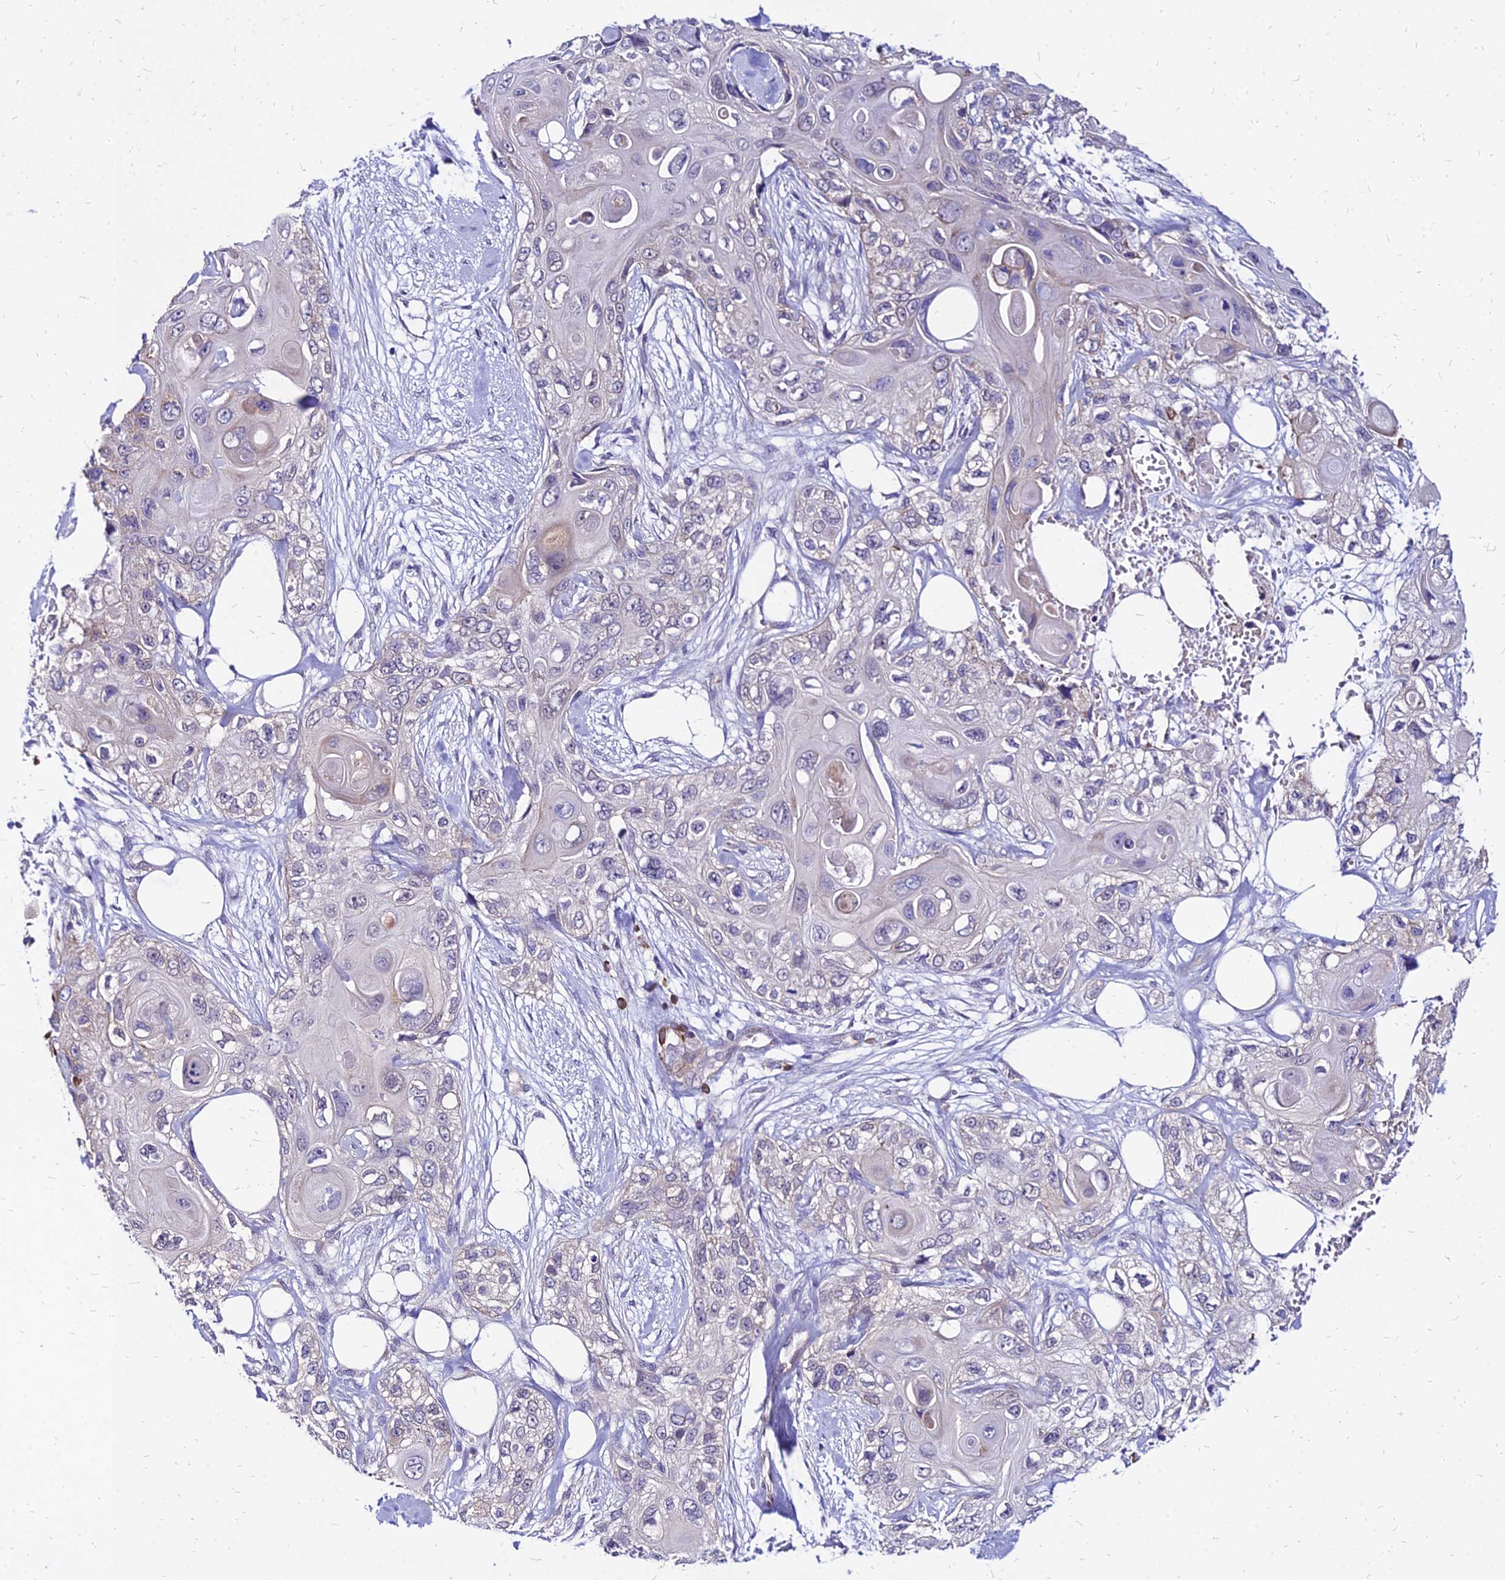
{"staining": {"intensity": "negative", "quantity": "none", "location": "none"}, "tissue": "skin cancer", "cell_type": "Tumor cells", "image_type": "cancer", "snomed": [{"axis": "morphology", "description": "Normal tissue, NOS"}, {"axis": "morphology", "description": "Squamous cell carcinoma, NOS"}, {"axis": "topography", "description": "Skin"}], "caption": "This is an IHC micrograph of human skin cancer (squamous cell carcinoma). There is no positivity in tumor cells.", "gene": "YEATS2", "patient": {"sex": "male", "age": 72}}